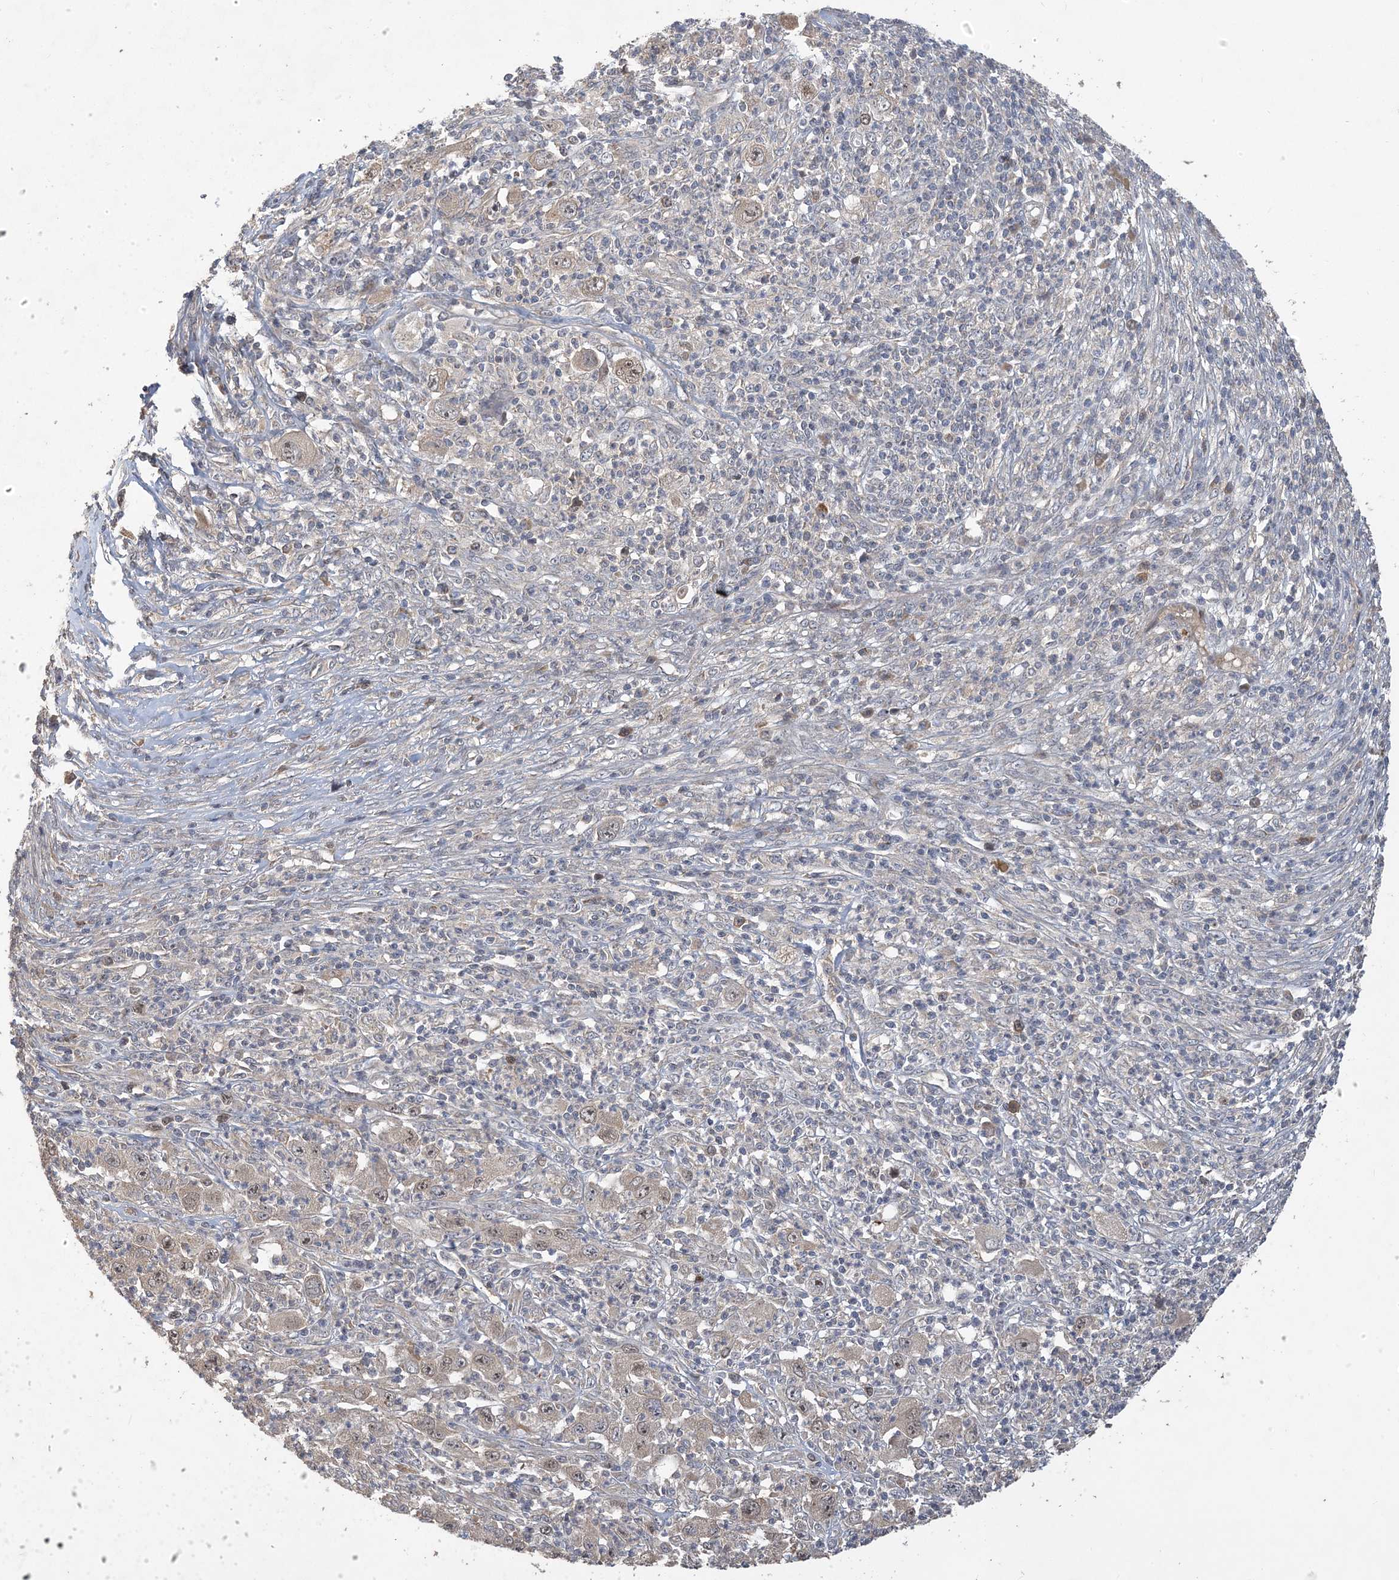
{"staining": {"intensity": "moderate", "quantity": "25%-75%", "location": "nuclear"}, "tissue": "melanoma", "cell_type": "Tumor cells", "image_type": "cancer", "snomed": [{"axis": "morphology", "description": "Malignant melanoma, Metastatic site"}, {"axis": "topography", "description": "Skin"}], "caption": "DAB (3,3'-diaminobenzidine) immunohistochemical staining of melanoma reveals moderate nuclear protein staining in about 25%-75% of tumor cells. Nuclei are stained in blue.", "gene": "TRAIP", "patient": {"sex": "female", "age": 56}}